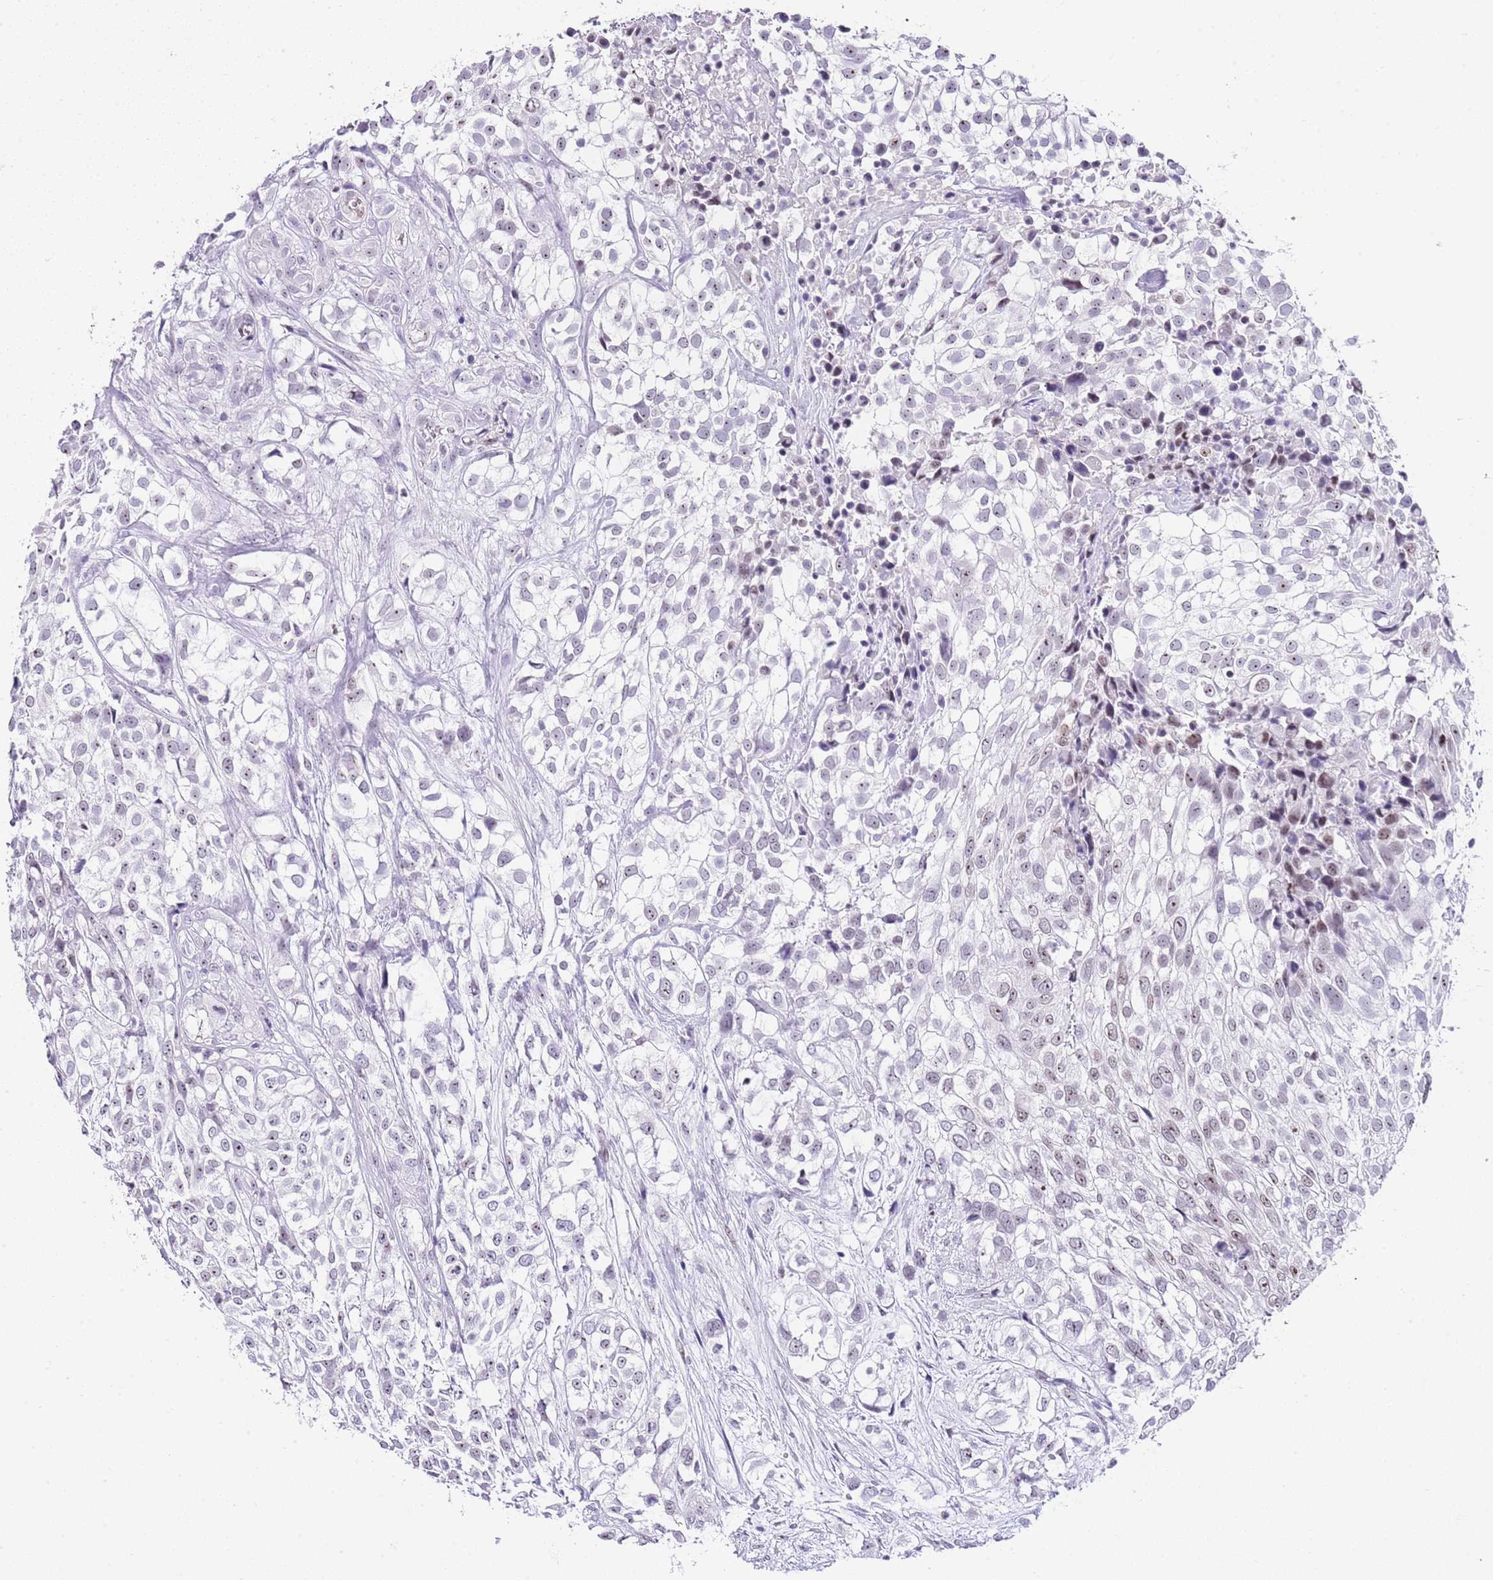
{"staining": {"intensity": "moderate", "quantity": "<25%", "location": "nuclear"}, "tissue": "urothelial cancer", "cell_type": "Tumor cells", "image_type": "cancer", "snomed": [{"axis": "morphology", "description": "Urothelial carcinoma, High grade"}, {"axis": "topography", "description": "Urinary bladder"}], "caption": "Immunohistochemical staining of human urothelial carcinoma (high-grade) reveals moderate nuclear protein positivity in approximately <25% of tumor cells.", "gene": "NOP56", "patient": {"sex": "male", "age": 56}}